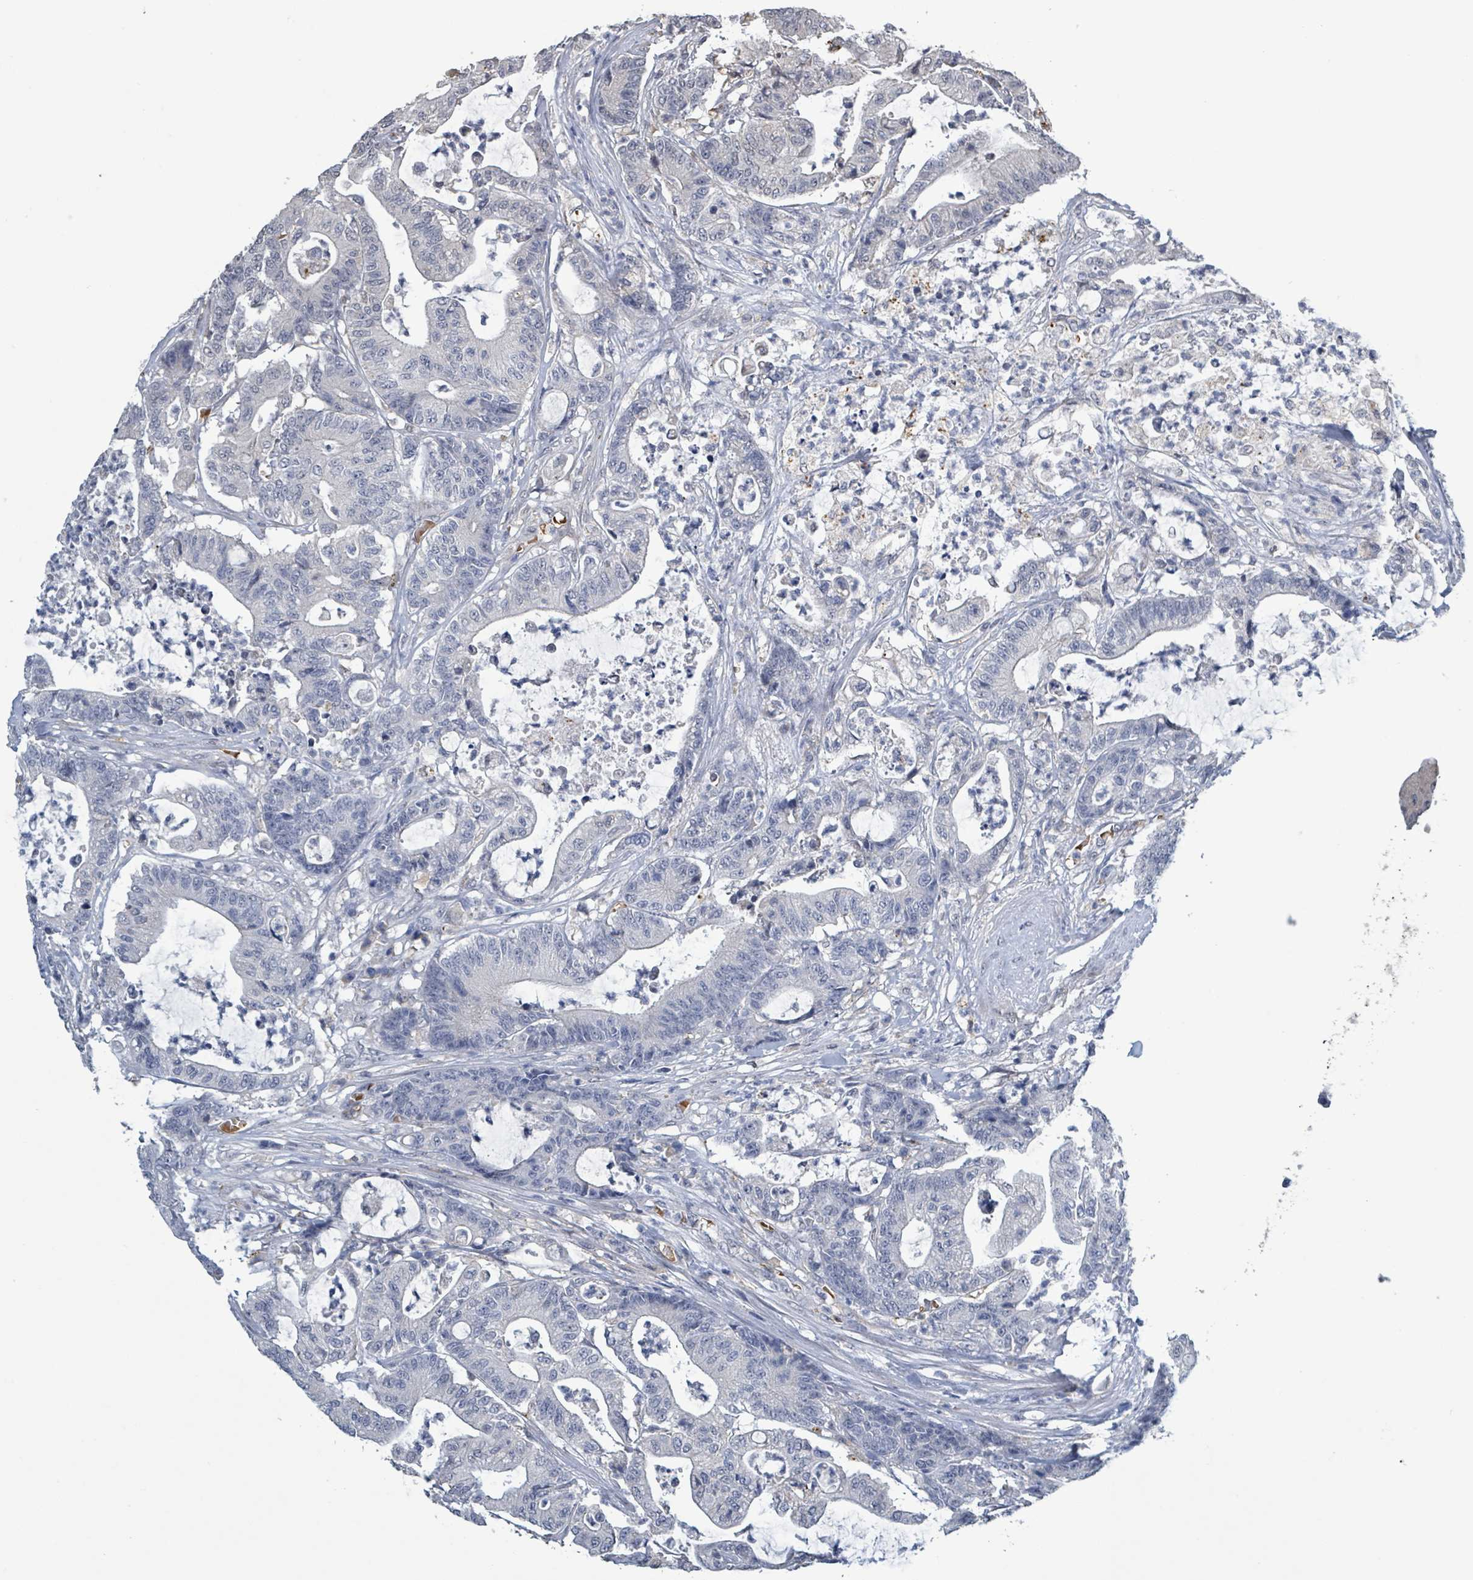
{"staining": {"intensity": "negative", "quantity": "none", "location": "none"}, "tissue": "colorectal cancer", "cell_type": "Tumor cells", "image_type": "cancer", "snomed": [{"axis": "morphology", "description": "Adenocarcinoma, NOS"}, {"axis": "topography", "description": "Colon"}], "caption": "DAB (3,3'-diaminobenzidine) immunohistochemical staining of colorectal cancer (adenocarcinoma) demonstrates no significant expression in tumor cells.", "gene": "SEBOX", "patient": {"sex": "female", "age": 84}}